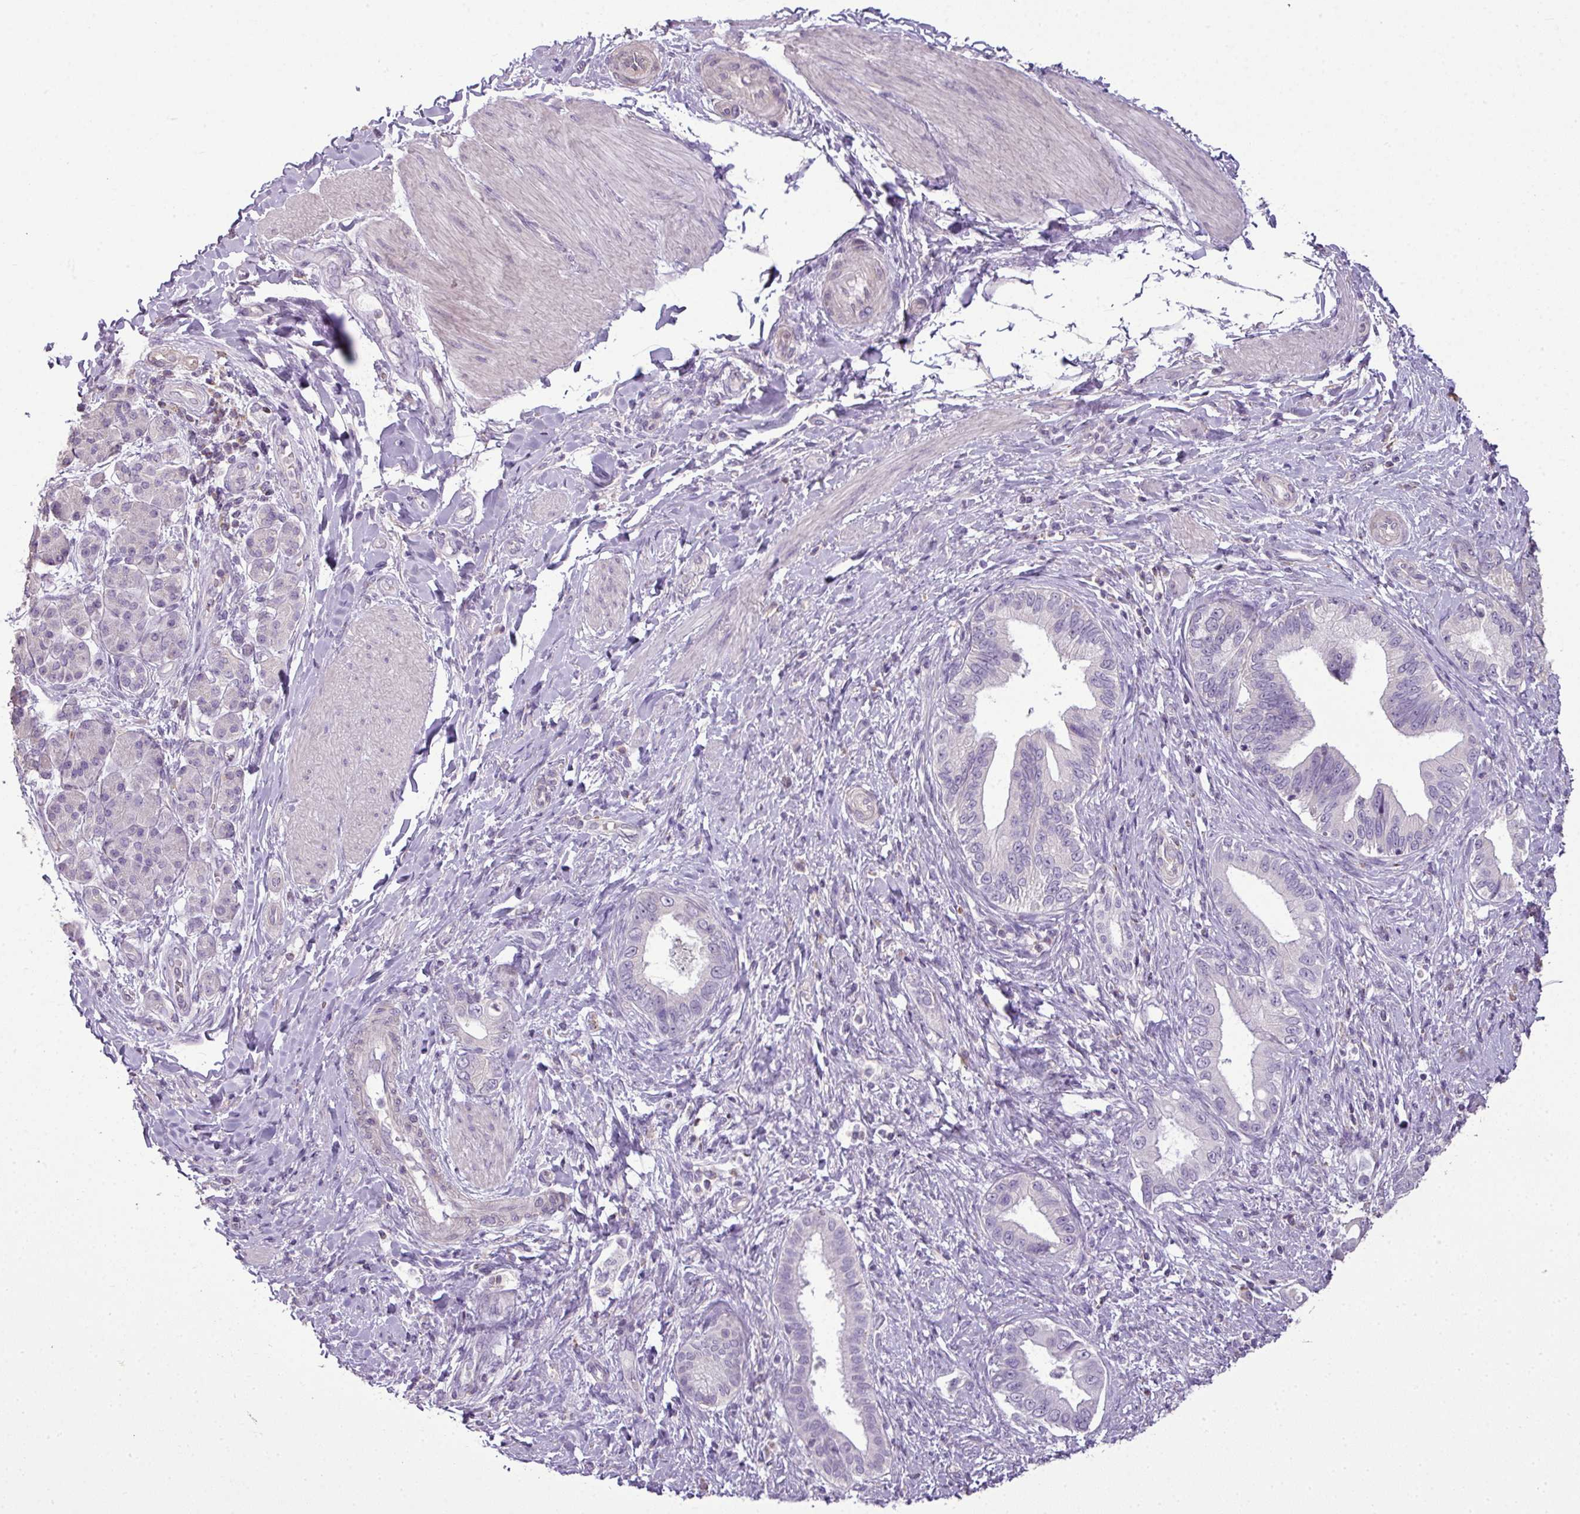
{"staining": {"intensity": "negative", "quantity": "none", "location": "none"}, "tissue": "pancreatic cancer", "cell_type": "Tumor cells", "image_type": "cancer", "snomed": [{"axis": "morphology", "description": "Adenocarcinoma, NOS"}, {"axis": "topography", "description": "Pancreas"}], "caption": "Adenocarcinoma (pancreatic) was stained to show a protein in brown. There is no significant staining in tumor cells. Brightfield microscopy of immunohistochemistry stained with DAB (brown) and hematoxylin (blue), captured at high magnification.", "gene": "LY9", "patient": {"sex": "female", "age": 55}}